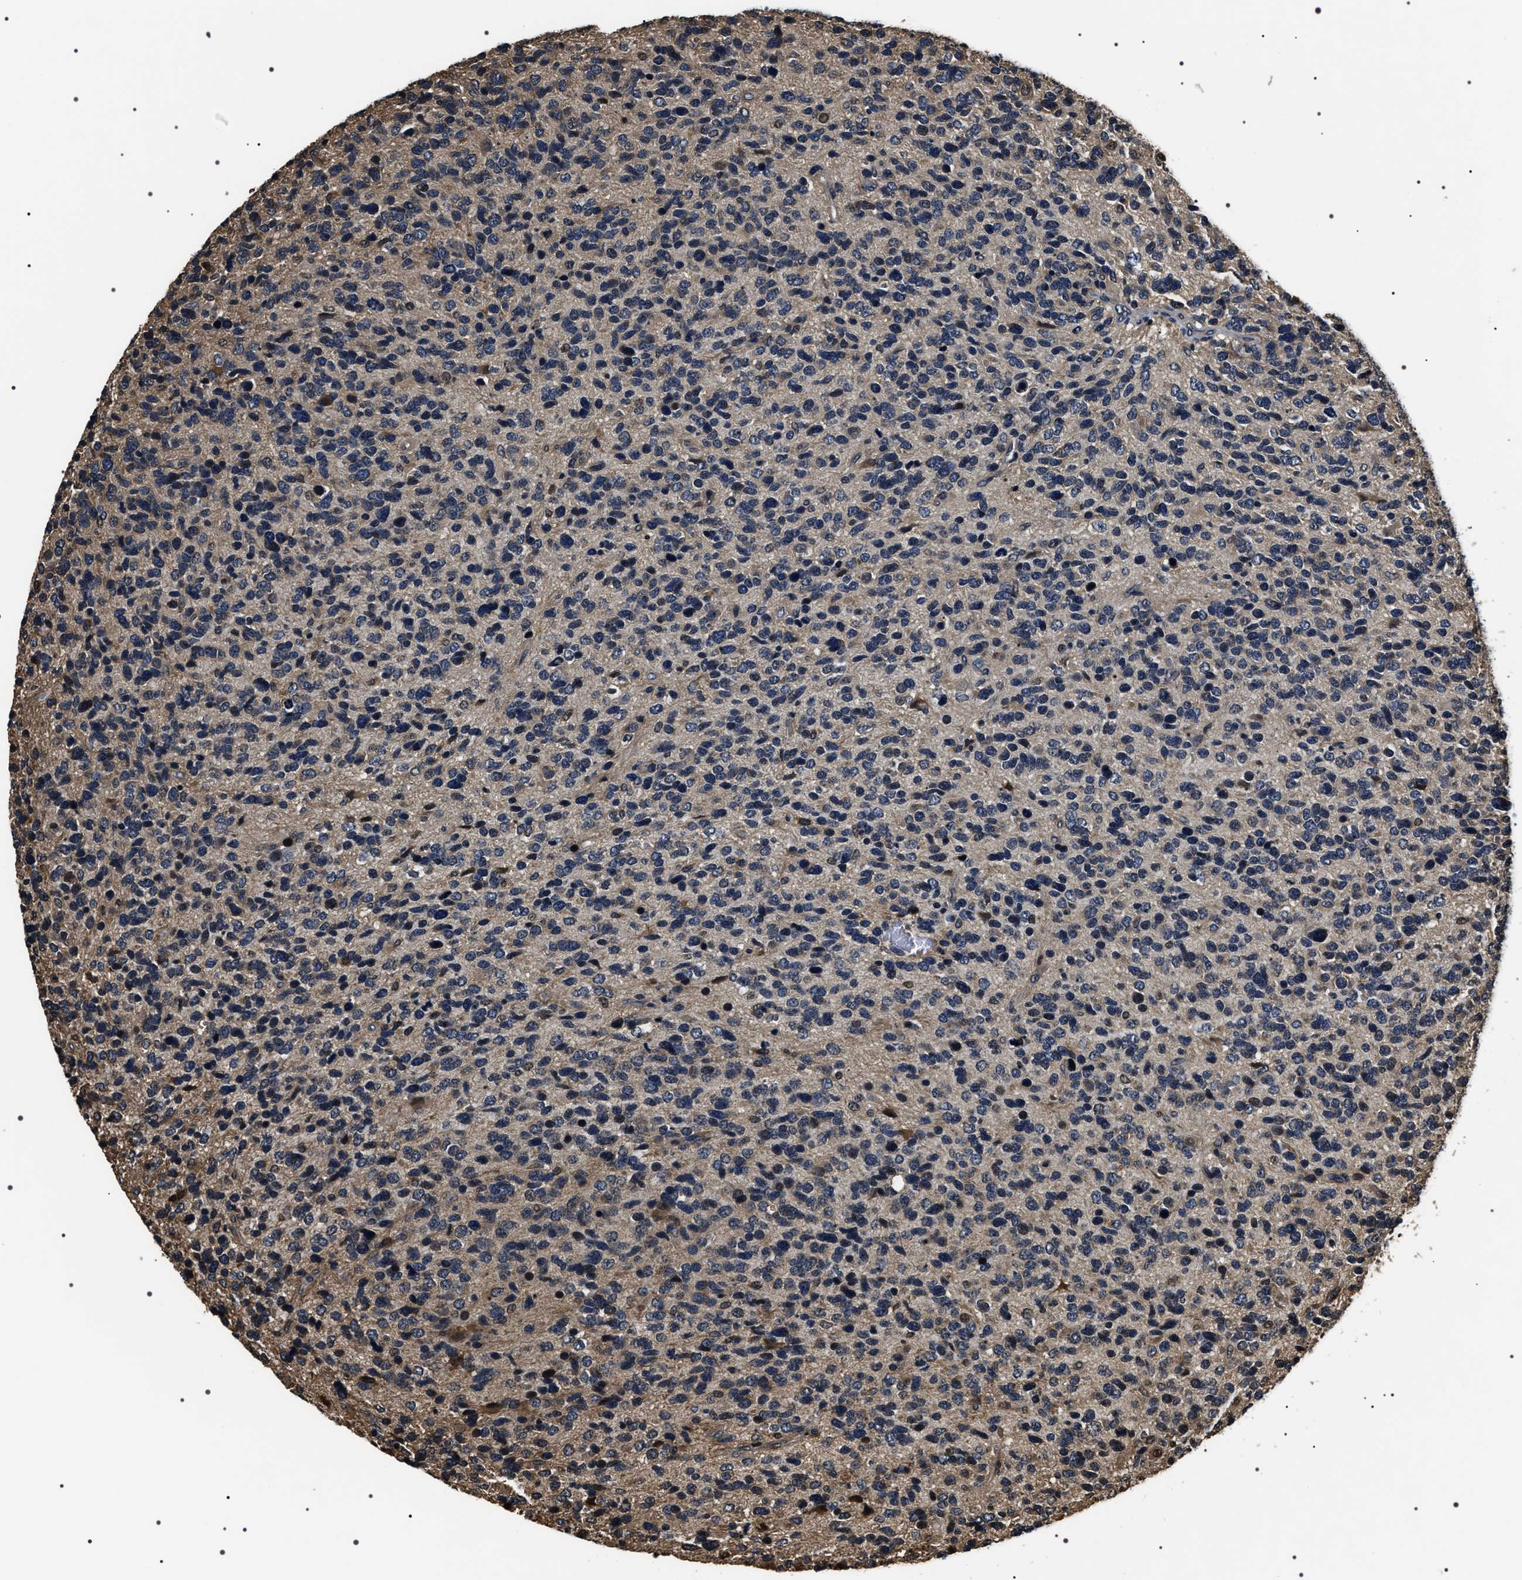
{"staining": {"intensity": "weak", "quantity": "<25%", "location": "cytoplasmic/membranous"}, "tissue": "glioma", "cell_type": "Tumor cells", "image_type": "cancer", "snomed": [{"axis": "morphology", "description": "Glioma, malignant, High grade"}, {"axis": "topography", "description": "Brain"}], "caption": "DAB immunohistochemical staining of malignant high-grade glioma exhibits no significant staining in tumor cells. (DAB (3,3'-diaminobenzidine) immunohistochemistry visualized using brightfield microscopy, high magnification).", "gene": "ARHGAP22", "patient": {"sex": "female", "age": 58}}